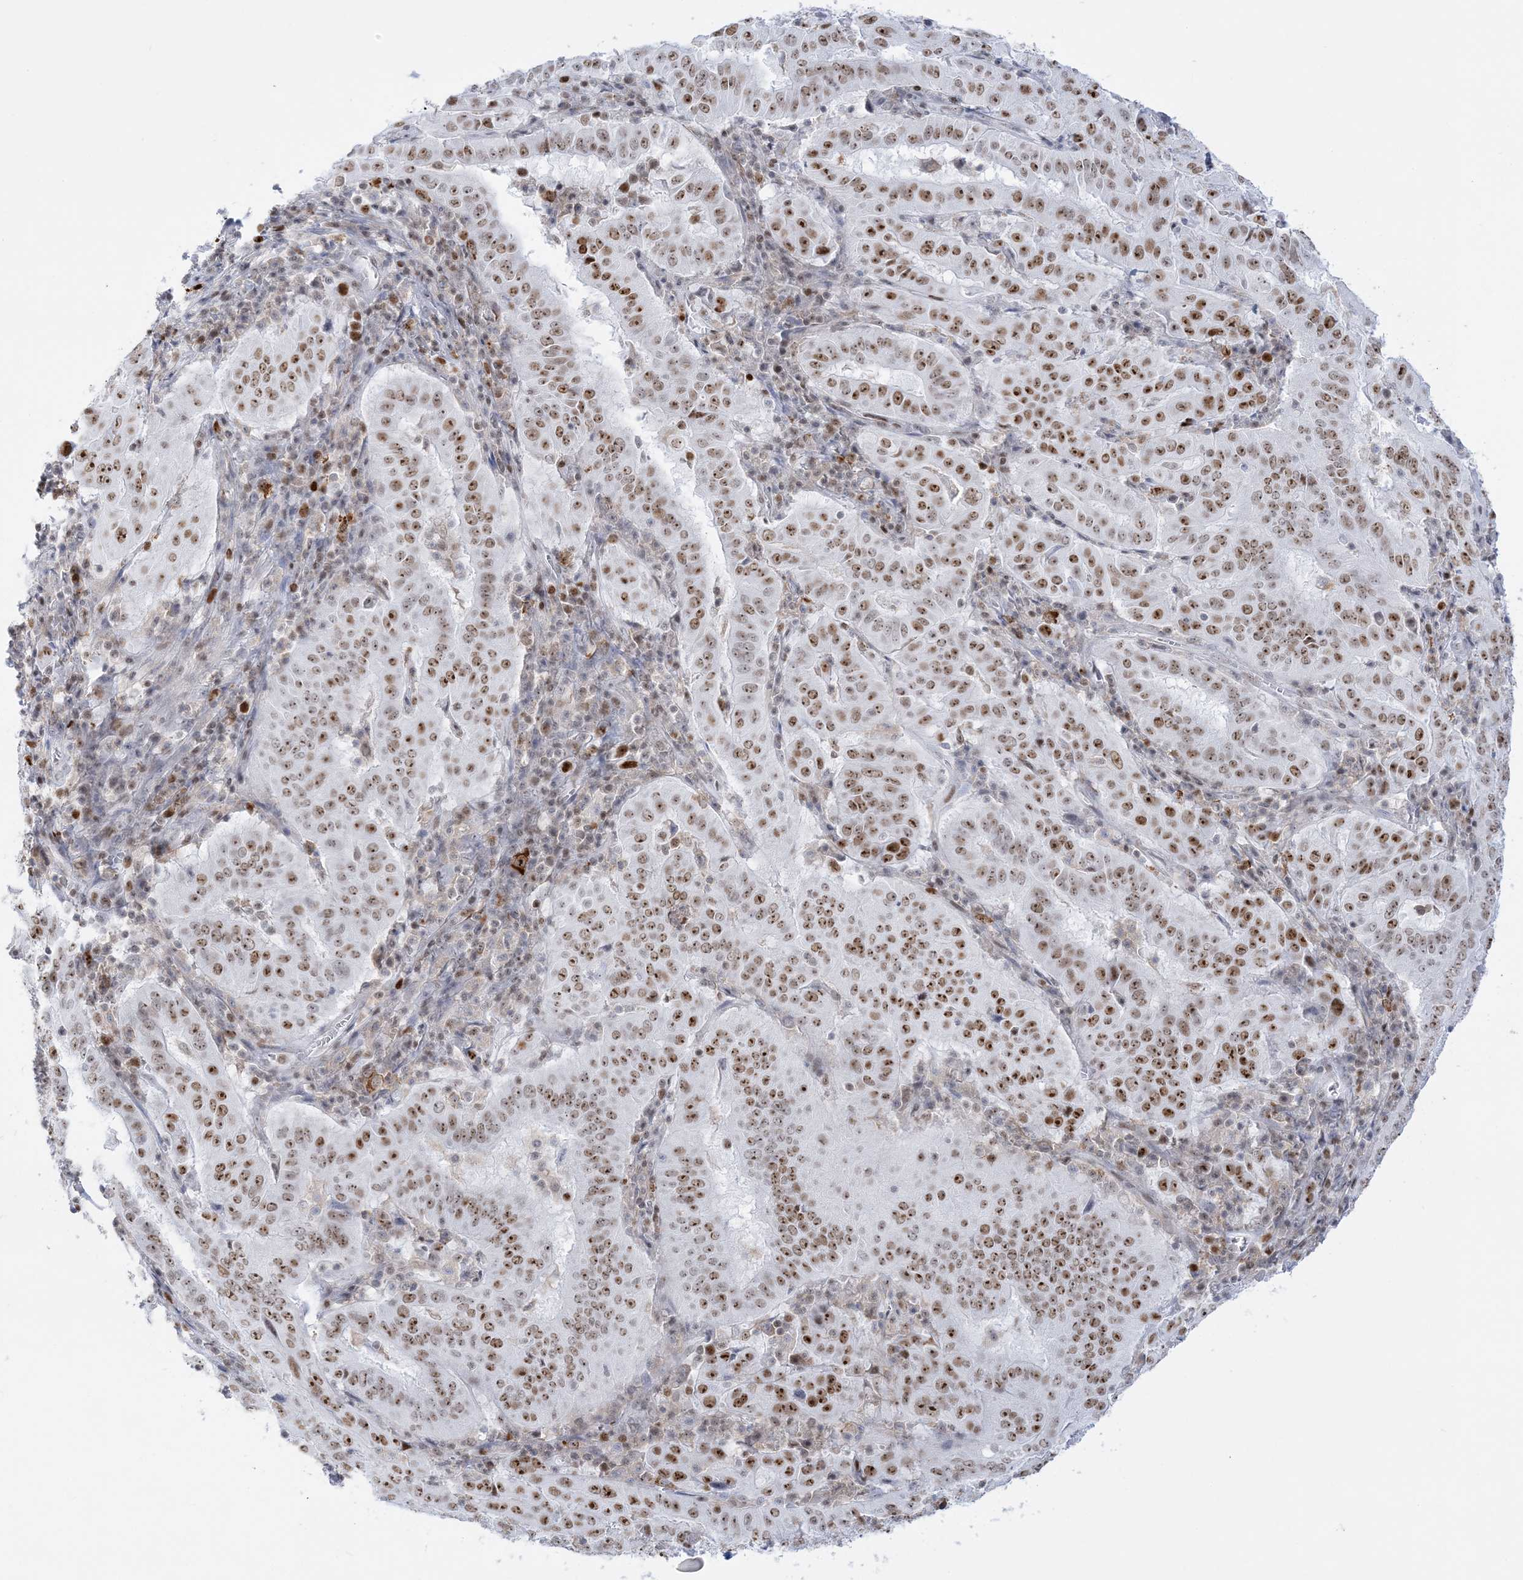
{"staining": {"intensity": "strong", "quantity": ">75%", "location": "nuclear"}, "tissue": "pancreatic cancer", "cell_type": "Tumor cells", "image_type": "cancer", "snomed": [{"axis": "morphology", "description": "Adenocarcinoma, NOS"}, {"axis": "topography", "description": "Pancreas"}], "caption": "Protein expression analysis of pancreatic cancer displays strong nuclear positivity in about >75% of tumor cells. Nuclei are stained in blue.", "gene": "DDX21", "patient": {"sex": "male", "age": 63}}